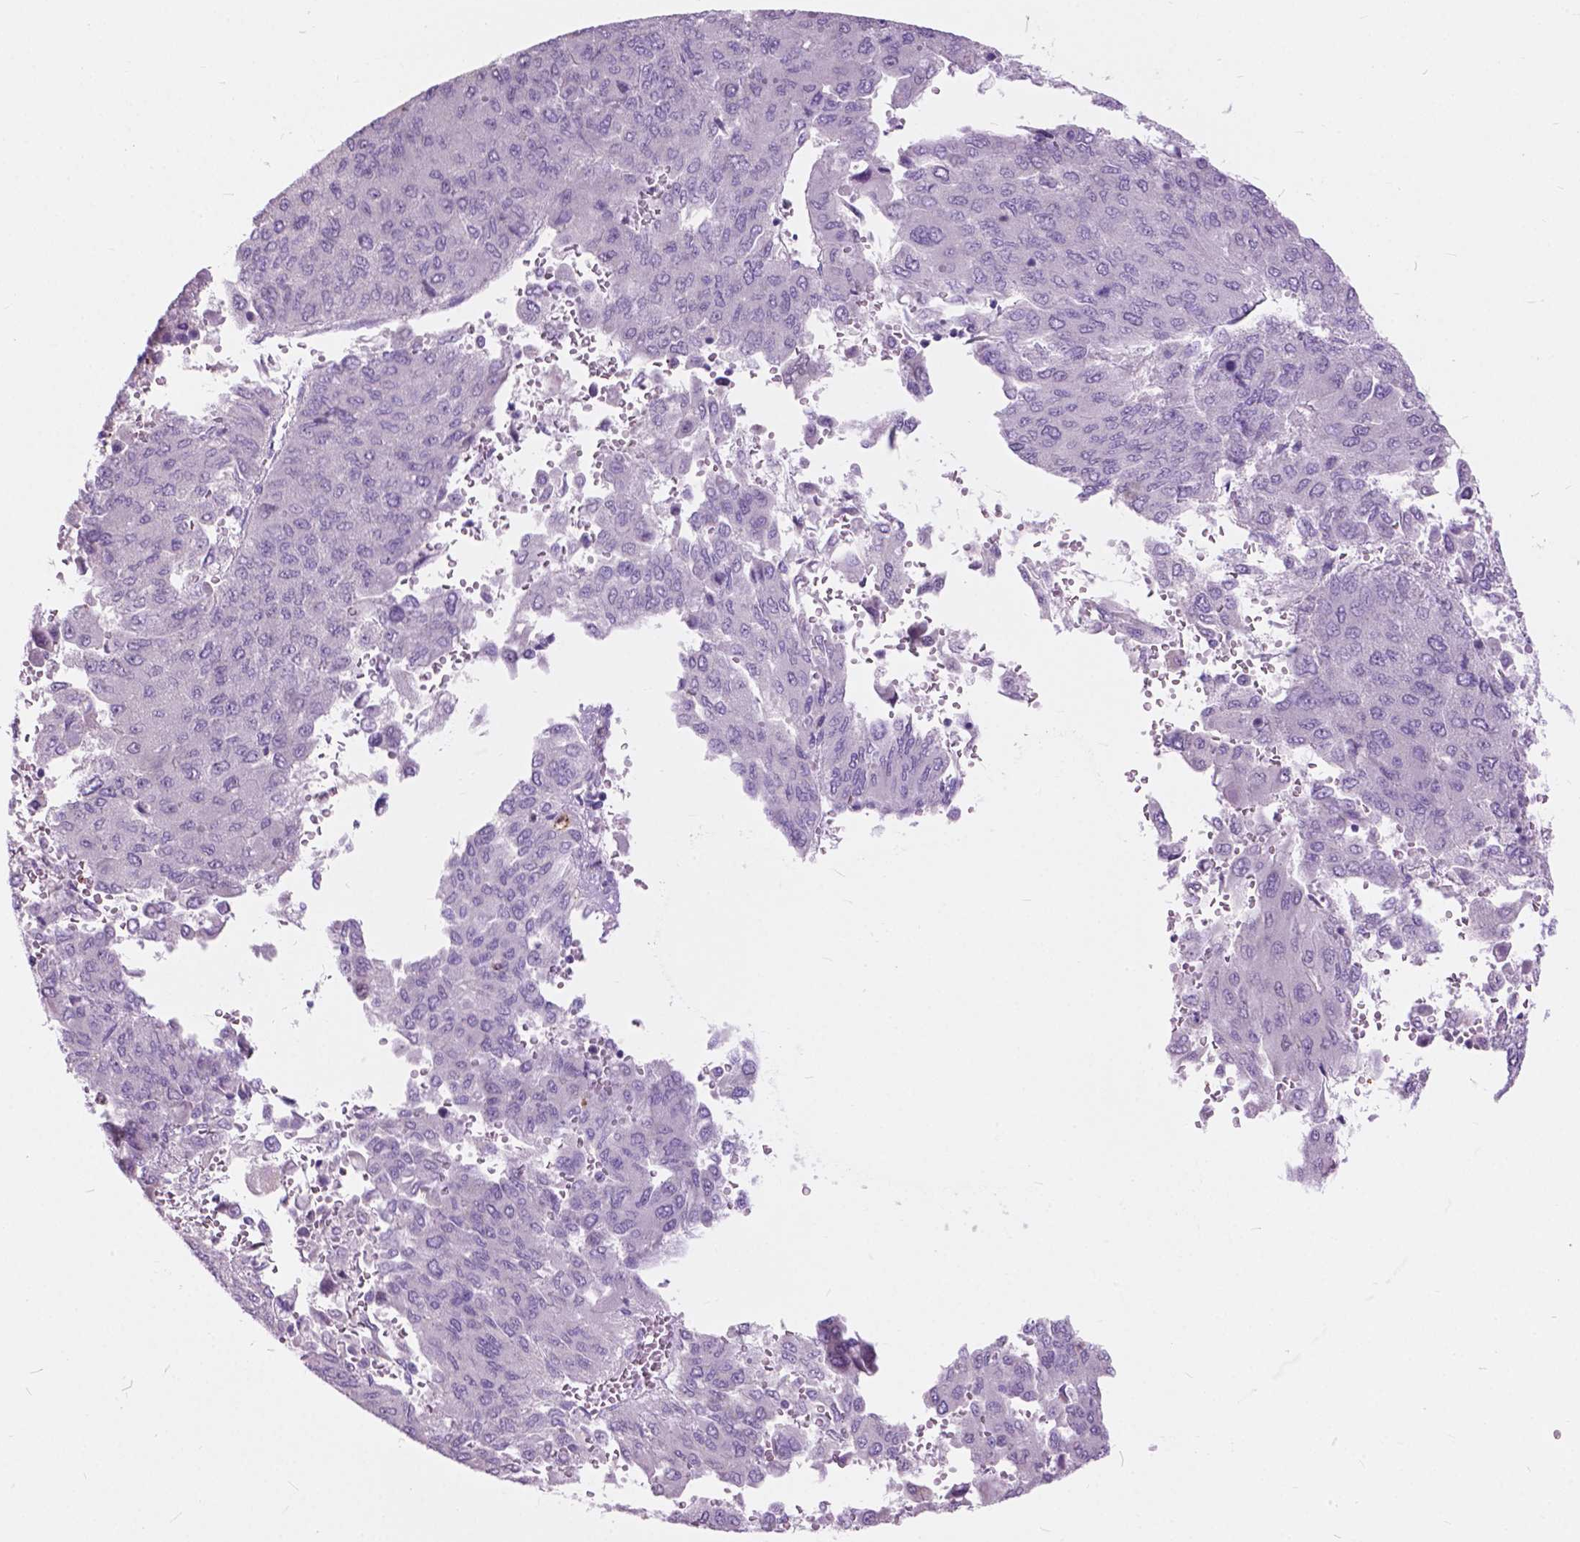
{"staining": {"intensity": "negative", "quantity": "none", "location": "none"}, "tissue": "liver cancer", "cell_type": "Tumor cells", "image_type": "cancer", "snomed": [{"axis": "morphology", "description": "Carcinoma, Hepatocellular, NOS"}, {"axis": "topography", "description": "Liver"}], "caption": "A photomicrograph of liver cancer (hepatocellular carcinoma) stained for a protein shows no brown staining in tumor cells.", "gene": "PRR35", "patient": {"sex": "female", "age": 41}}